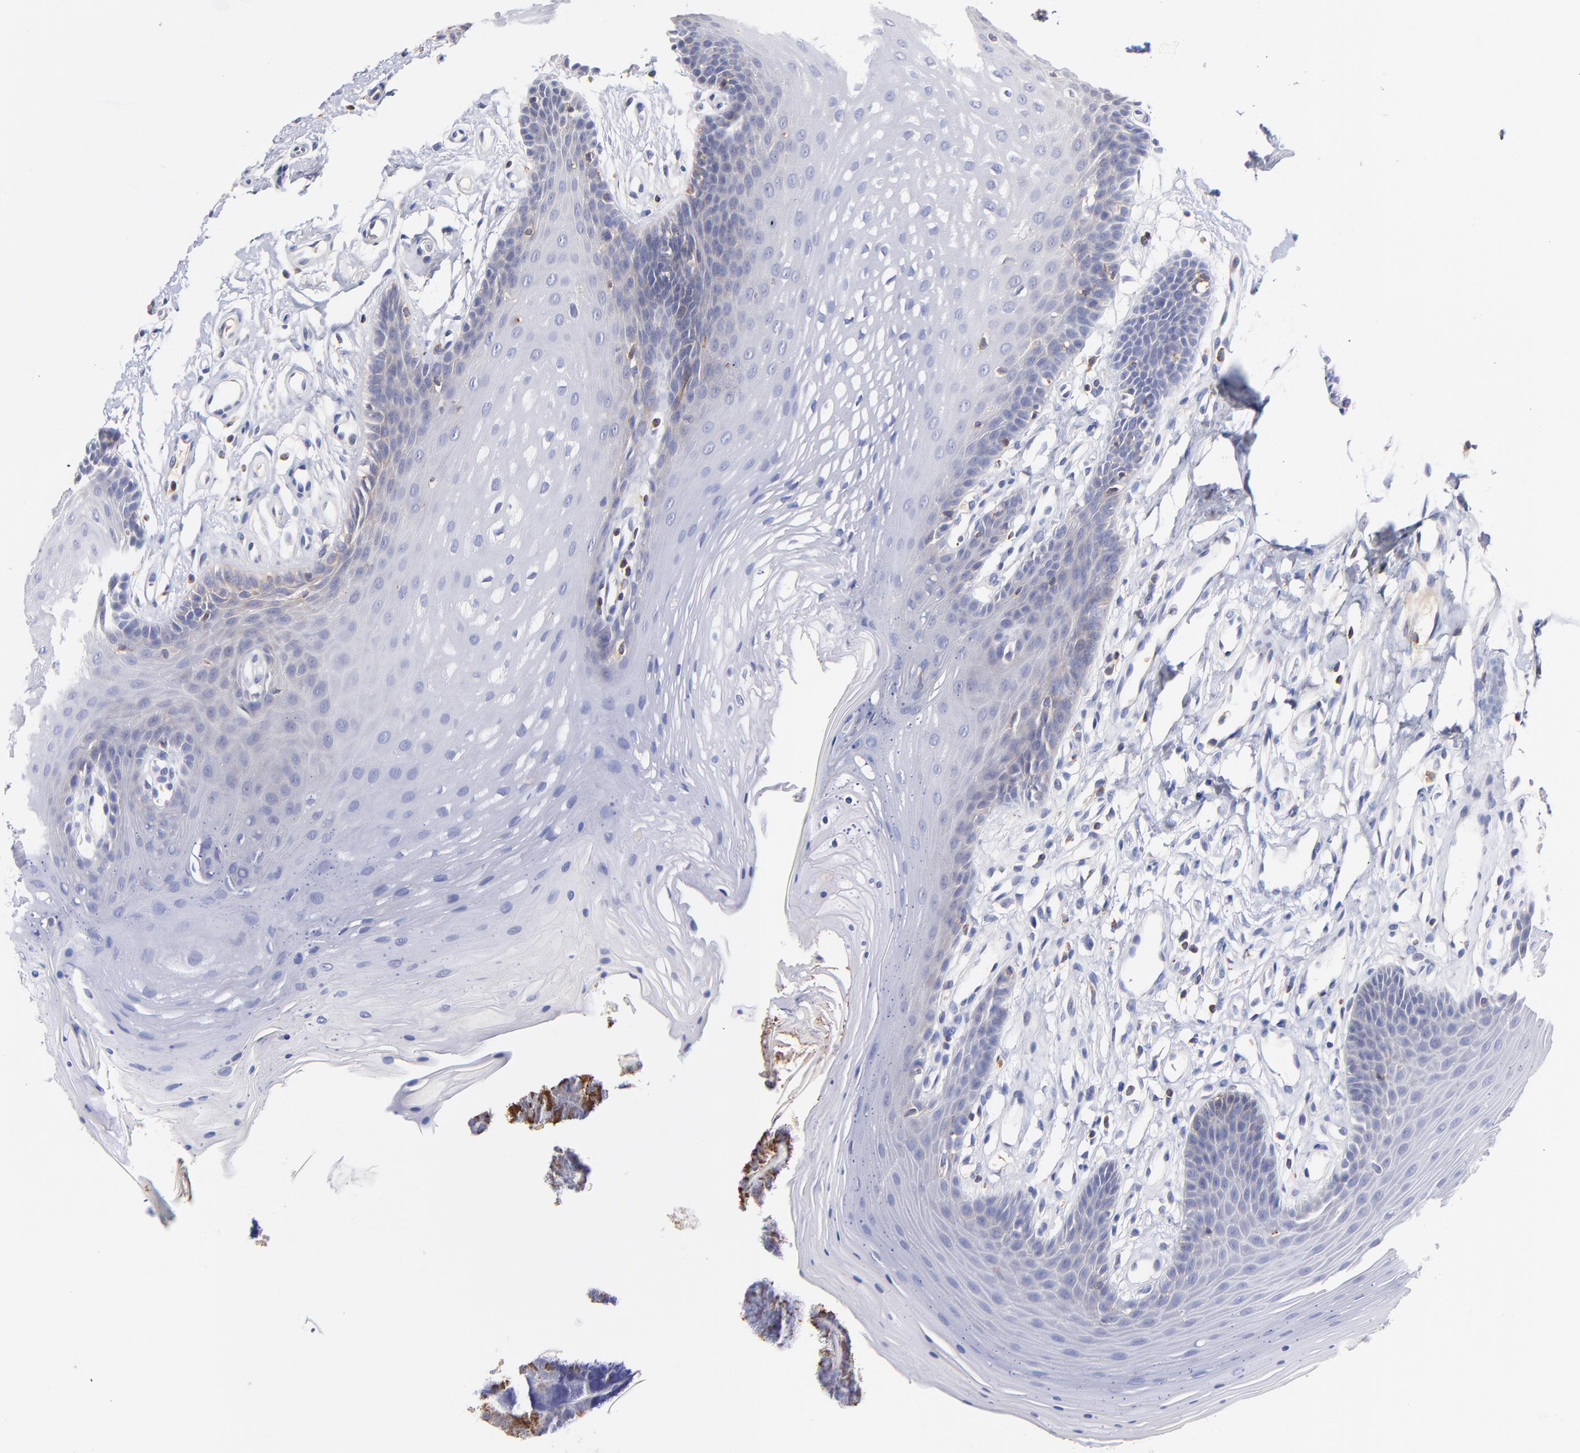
{"staining": {"intensity": "negative", "quantity": "none", "location": "none"}, "tissue": "oral mucosa", "cell_type": "Squamous epithelial cells", "image_type": "normal", "snomed": [{"axis": "morphology", "description": "Normal tissue, NOS"}, {"axis": "topography", "description": "Oral tissue"}], "caption": "Unremarkable oral mucosa was stained to show a protein in brown. There is no significant positivity in squamous epithelial cells.", "gene": "KREMEN2", "patient": {"sex": "male", "age": 62}}